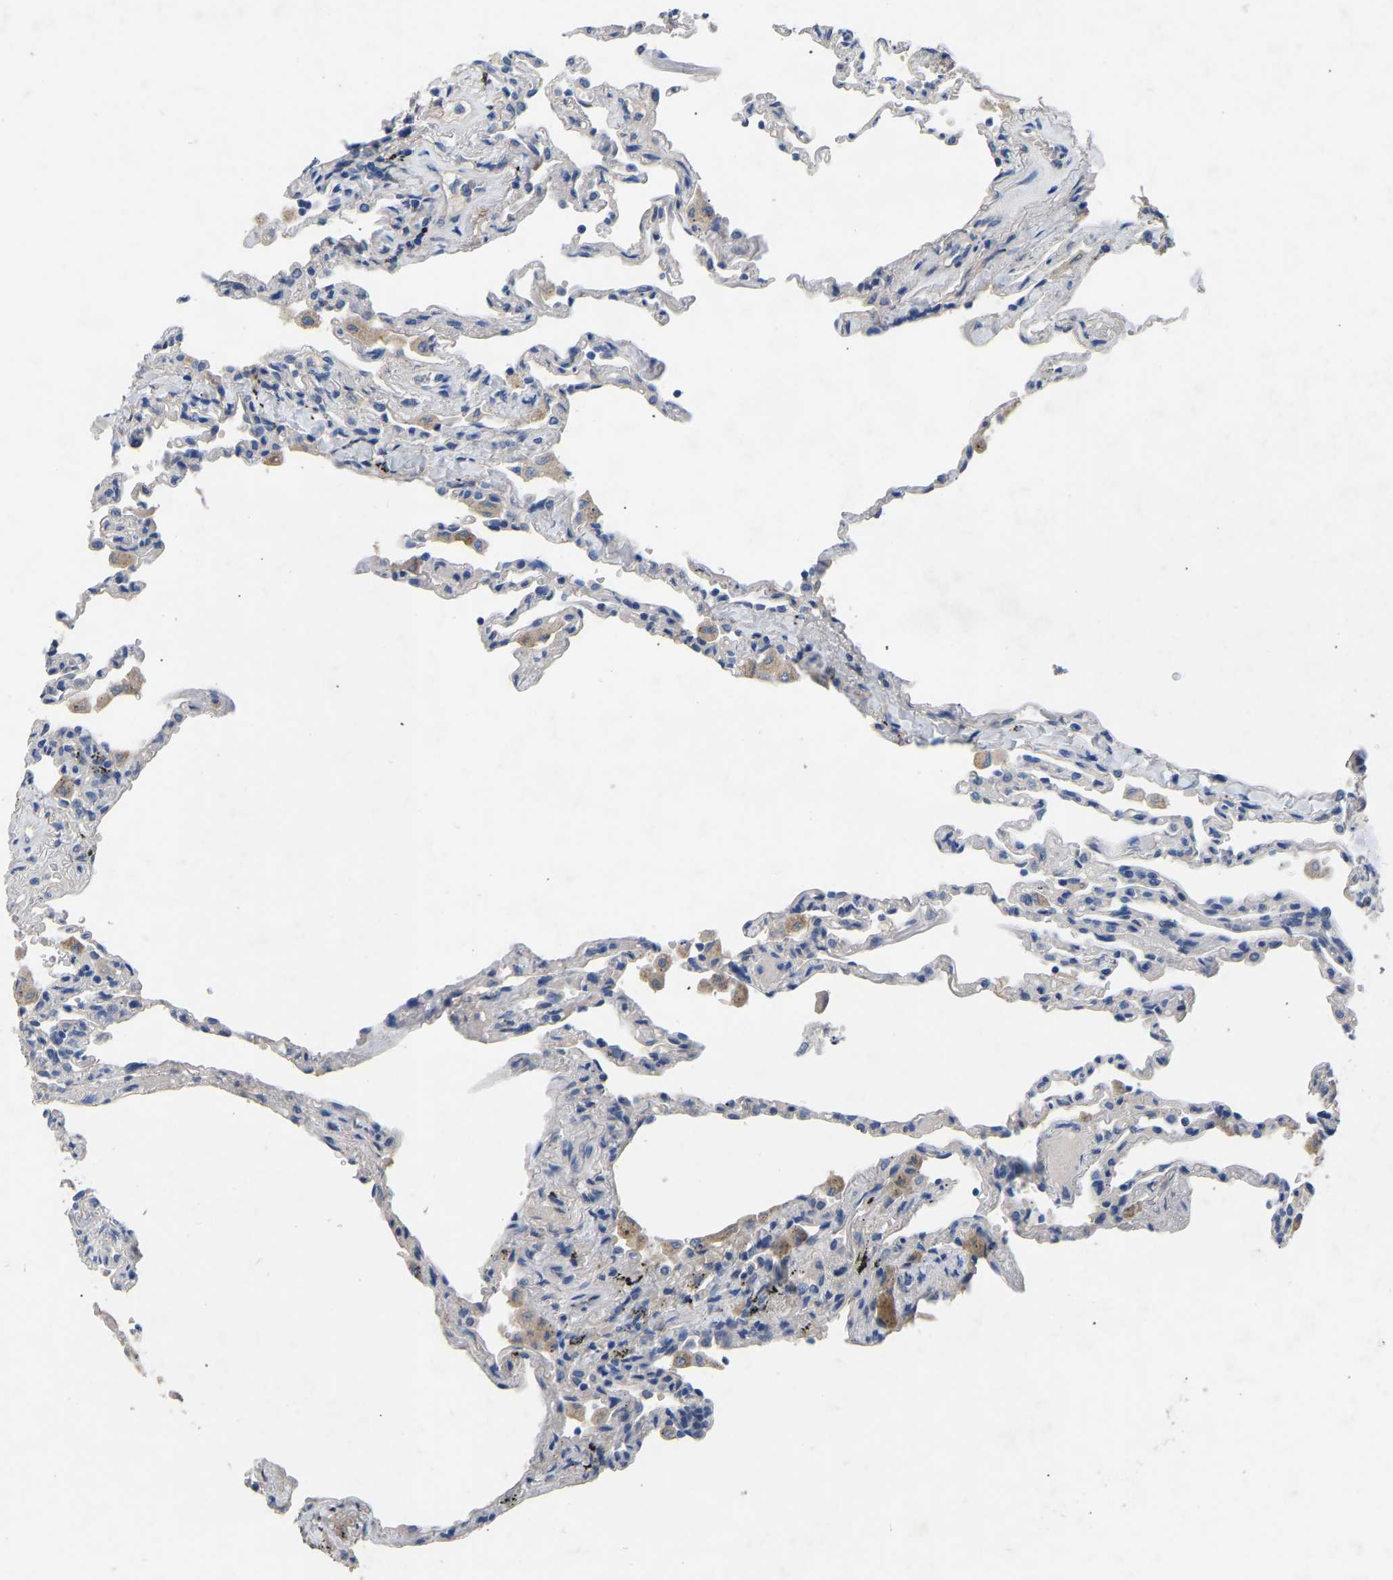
{"staining": {"intensity": "negative", "quantity": "none", "location": "none"}, "tissue": "lung", "cell_type": "Alveolar cells", "image_type": "normal", "snomed": [{"axis": "morphology", "description": "Normal tissue, NOS"}, {"axis": "topography", "description": "Lung"}], "caption": "Protein analysis of benign lung displays no significant expression in alveolar cells.", "gene": "RBP1", "patient": {"sex": "male", "age": 59}}